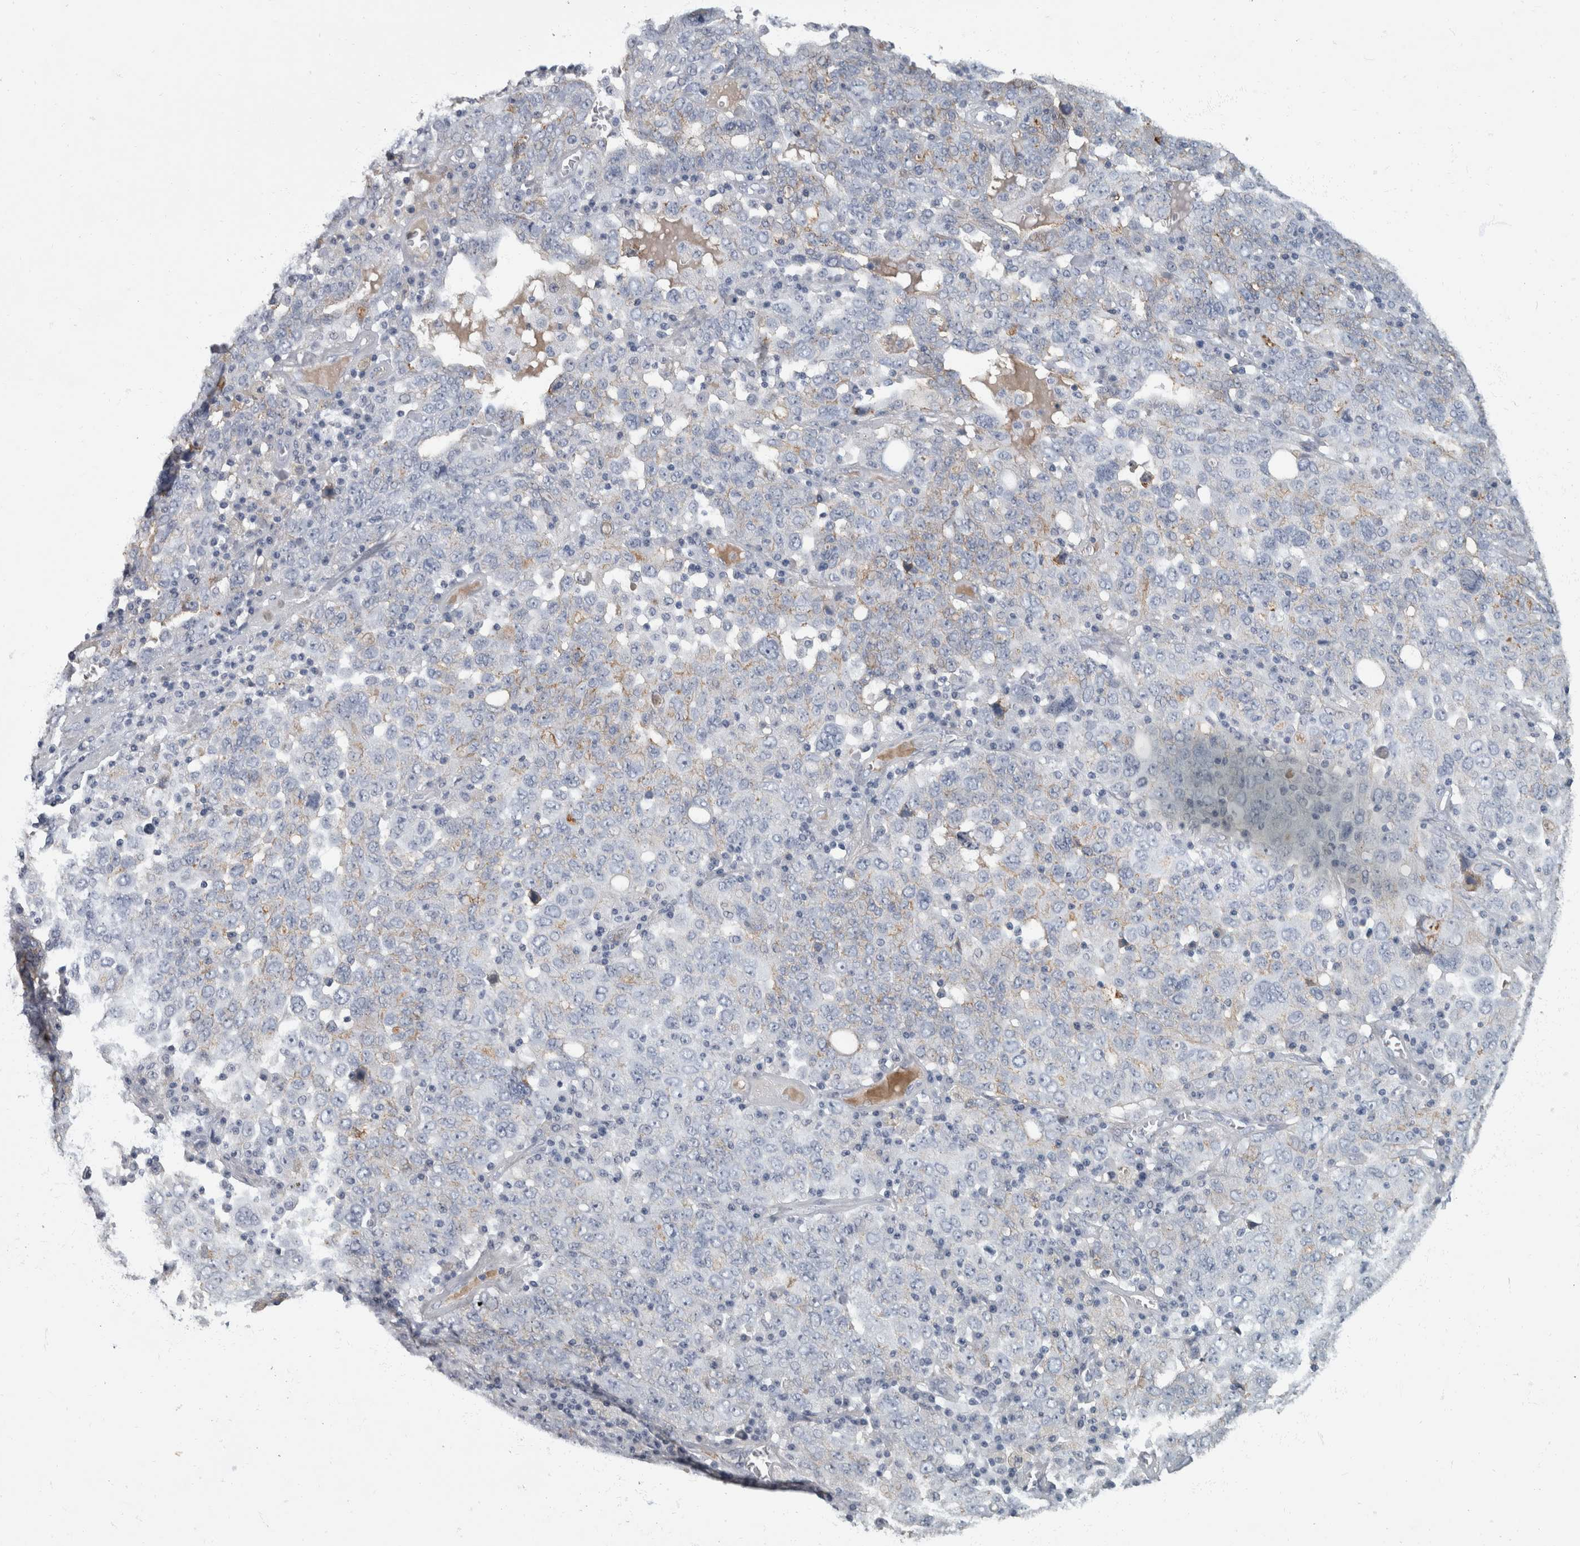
{"staining": {"intensity": "negative", "quantity": "none", "location": "none"}, "tissue": "ovarian cancer", "cell_type": "Tumor cells", "image_type": "cancer", "snomed": [{"axis": "morphology", "description": "Carcinoma, endometroid"}, {"axis": "topography", "description": "Ovary"}], "caption": "Tumor cells show no significant staining in ovarian cancer. (DAB (3,3'-diaminobenzidine) IHC, high magnification).", "gene": "DSG2", "patient": {"sex": "female", "age": 62}}